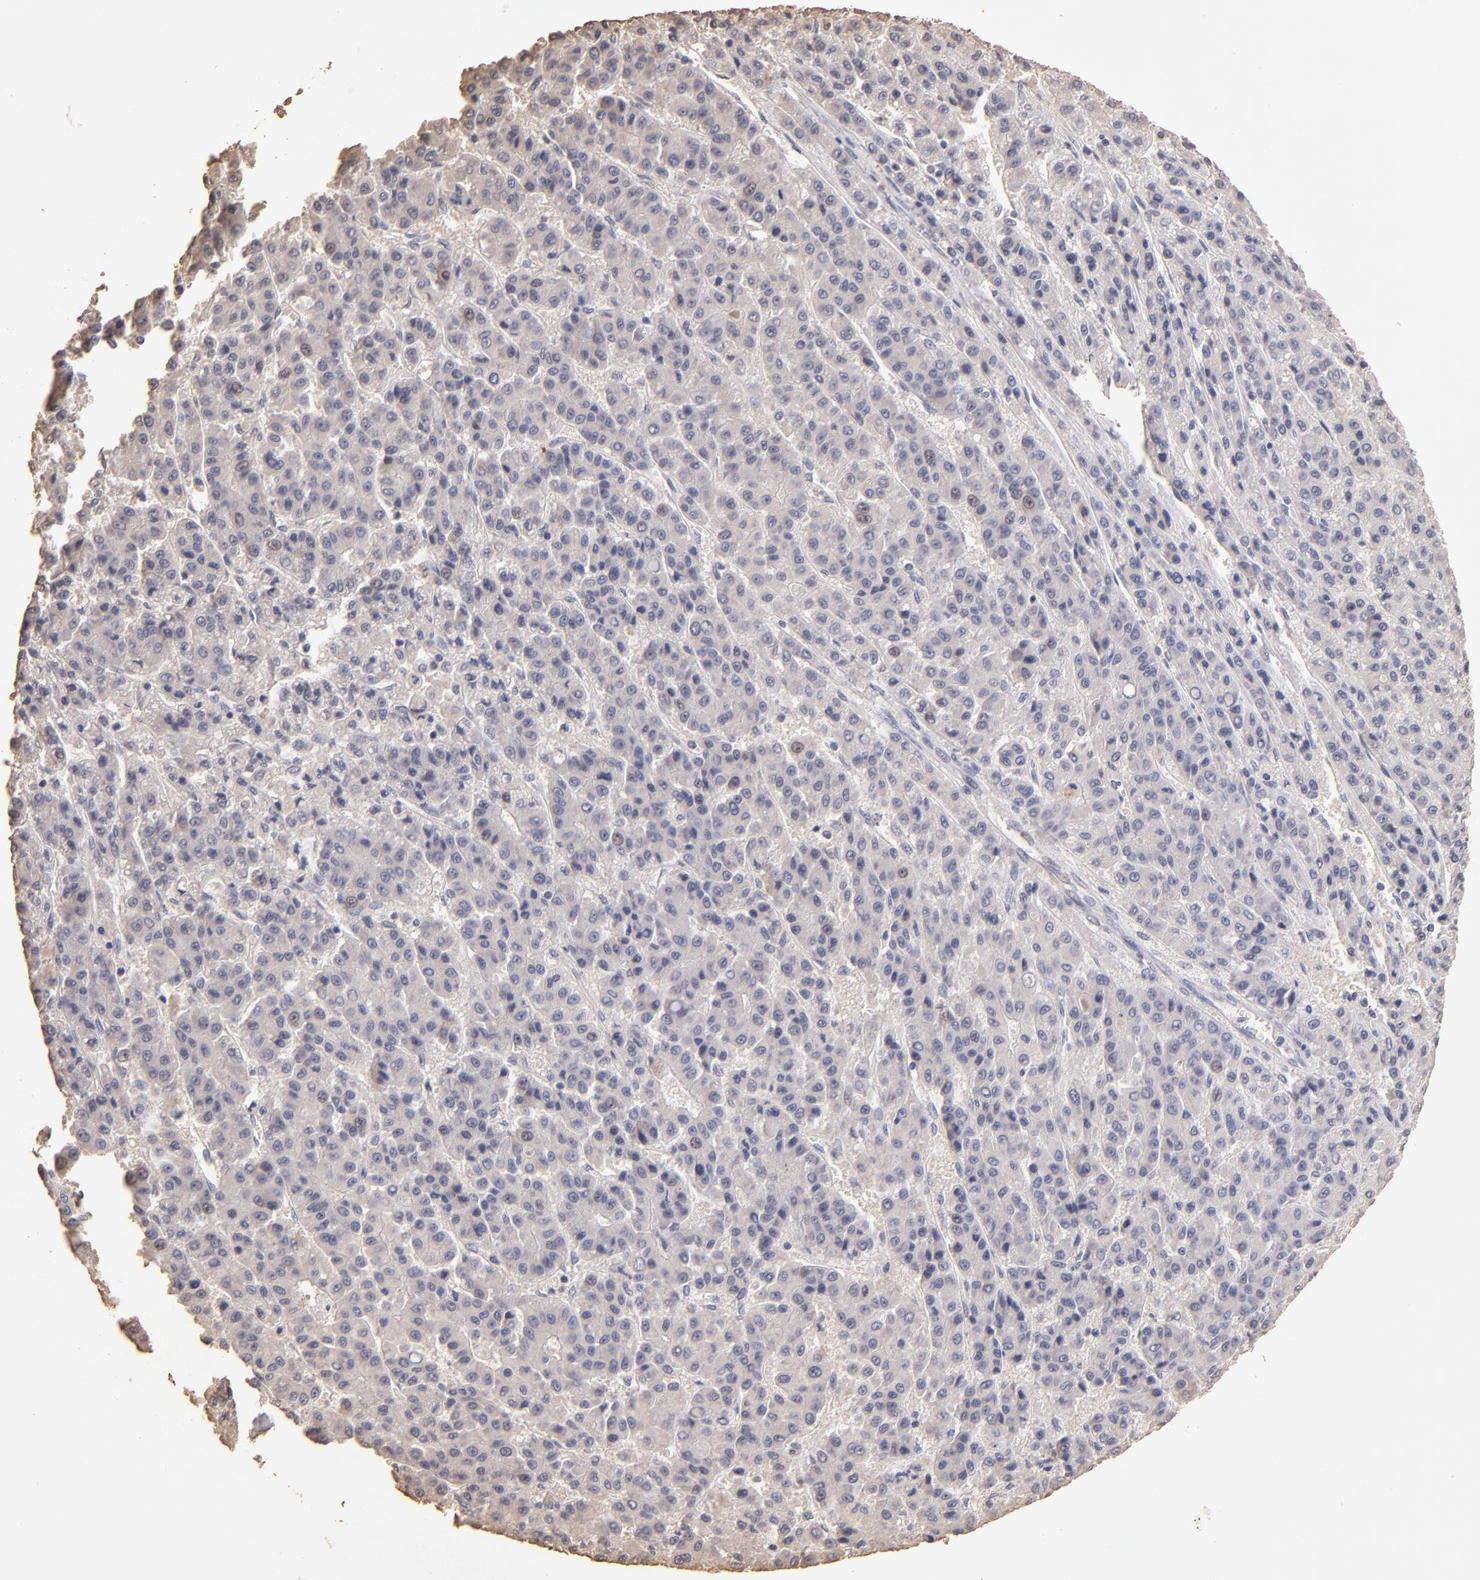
{"staining": {"intensity": "negative", "quantity": "none", "location": "none"}, "tissue": "liver cancer", "cell_type": "Tumor cells", "image_type": "cancer", "snomed": [{"axis": "morphology", "description": "Carcinoma, Hepatocellular, NOS"}, {"axis": "topography", "description": "Liver"}], "caption": "Hepatocellular carcinoma (liver) stained for a protein using immunohistochemistry (IHC) exhibits no expression tumor cells.", "gene": "OPHN1", "patient": {"sex": "male", "age": 70}}